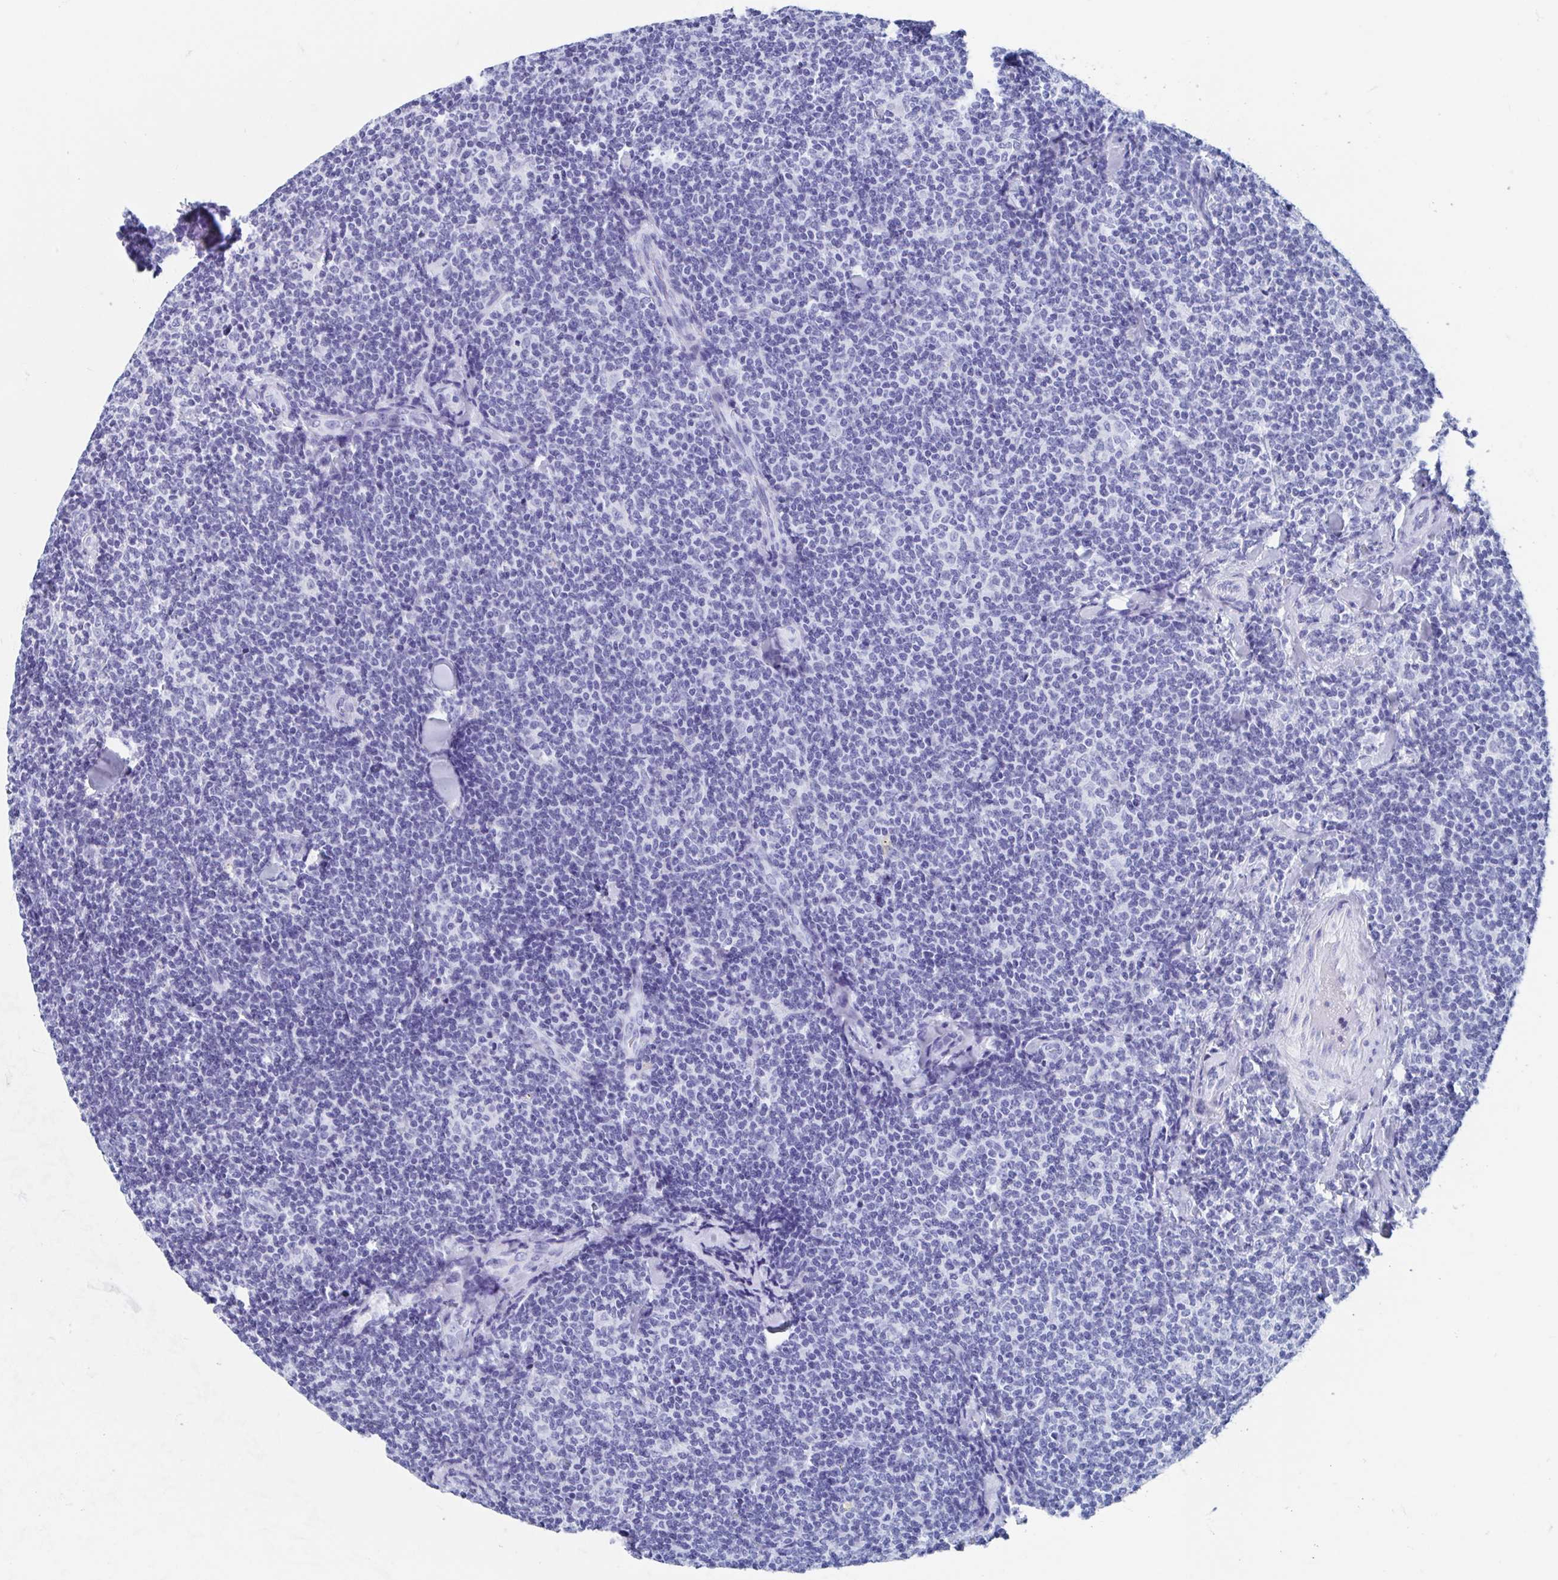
{"staining": {"intensity": "negative", "quantity": "none", "location": "none"}, "tissue": "lymphoma", "cell_type": "Tumor cells", "image_type": "cancer", "snomed": [{"axis": "morphology", "description": "Malignant lymphoma, non-Hodgkin's type, Low grade"}, {"axis": "topography", "description": "Lymph node"}], "caption": "DAB immunohistochemical staining of human malignant lymphoma, non-Hodgkin's type (low-grade) displays no significant positivity in tumor cells.", "gene": "HDGFL1", "patient": {"sex": "female", "age": 56}}